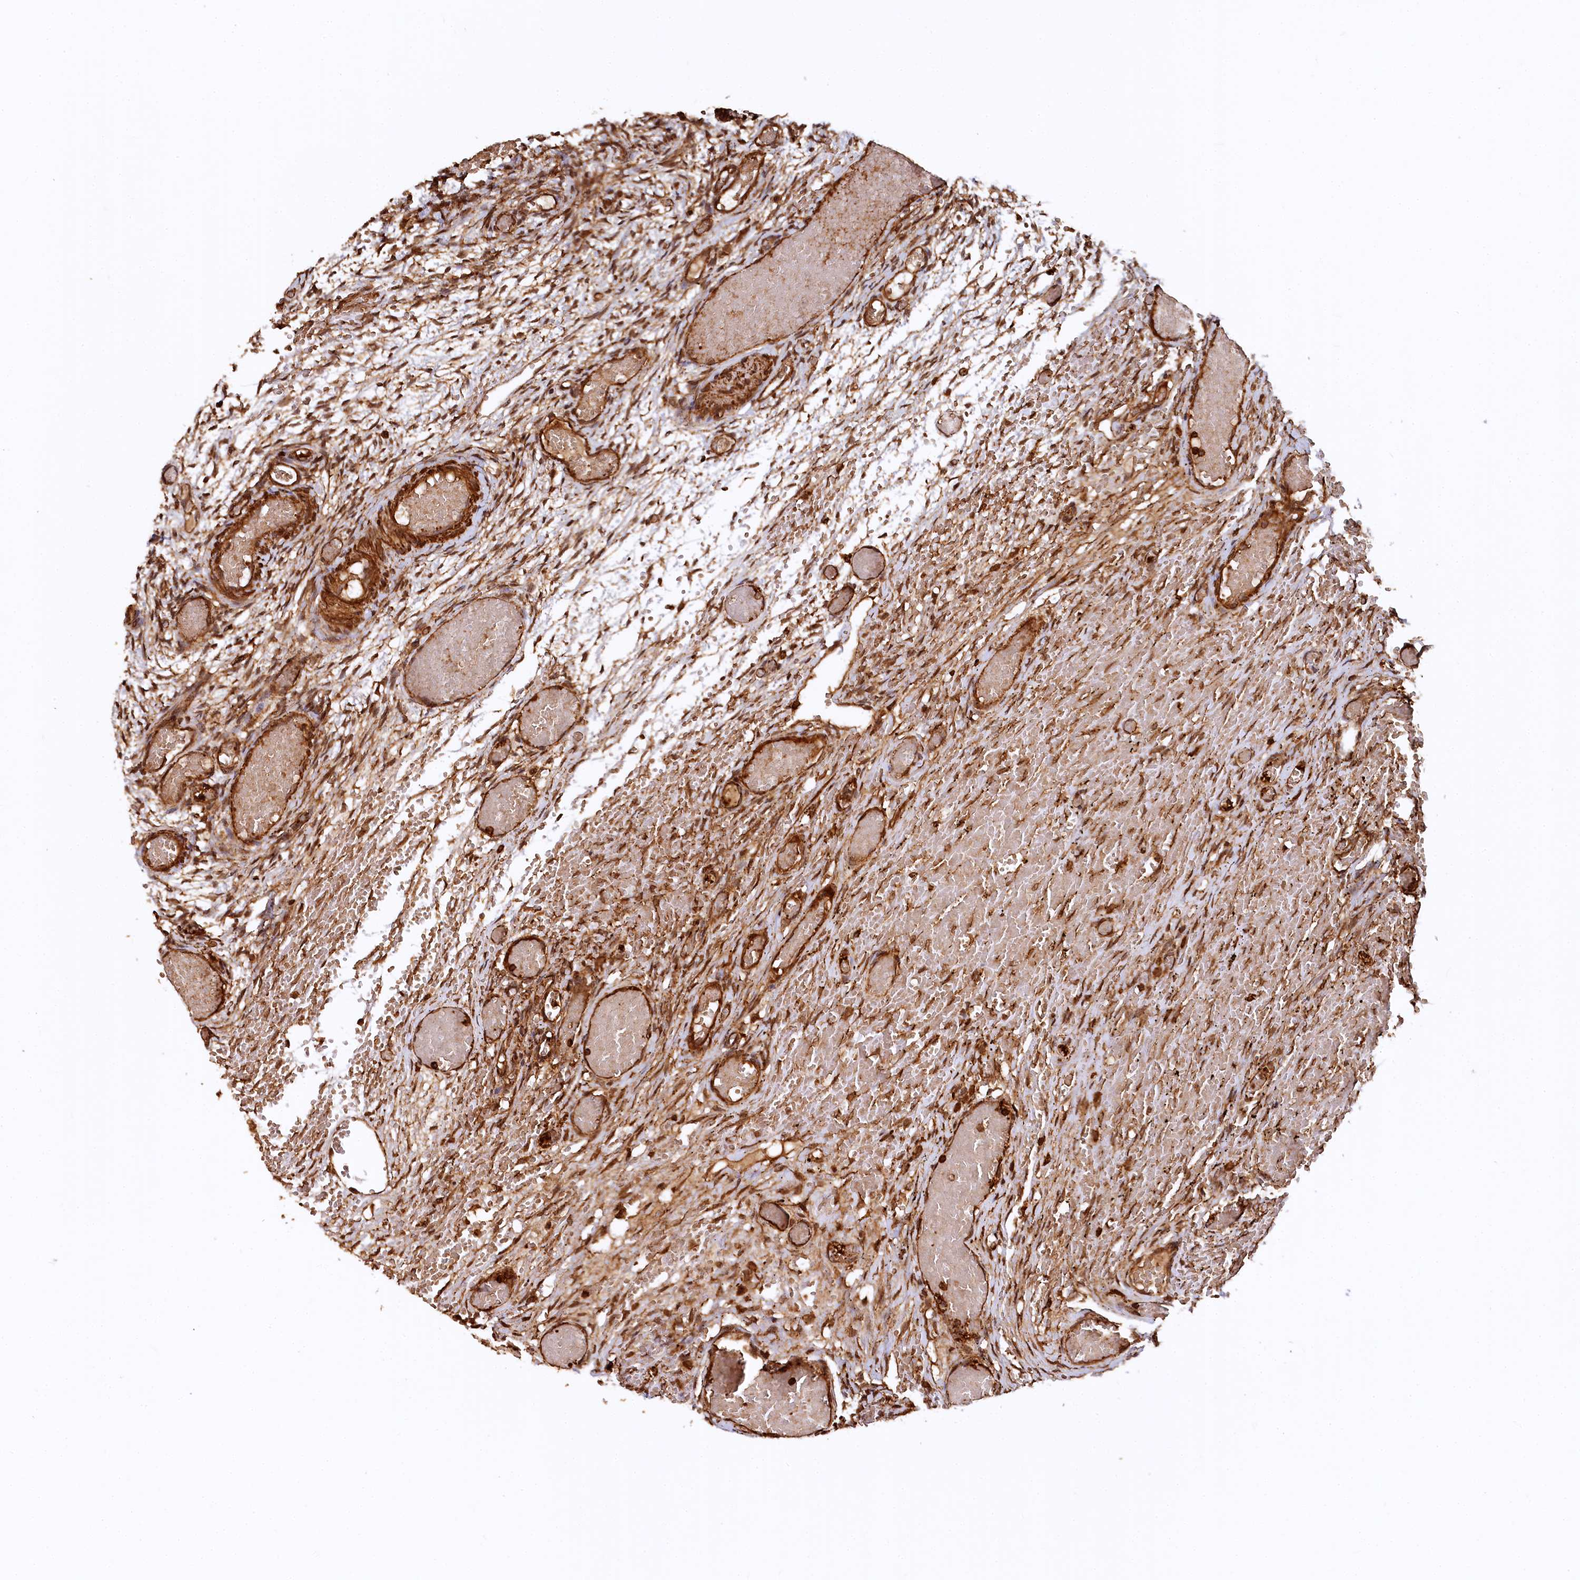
{"staining": {"intensity": "strong", "quantity": ">75%", "location": "cytoplasmic/membranous"}, "tissue": "ovary", "cell_type": "Ovarian stroma cells", "image_type": "normal", "snomed": [{"axis": "morphology", "description": "Adenocarcinoma, NOS"}, {"axis": "topography", "description": "Endometrium"}], "caption": "The histopathology image exhibits a brown stain indicating the presence of a protein in the cytoplasmic/membranous of ovarian stroma cells in ovary. The staining was performed using DAB (3,3'-diaminobenzidine), with brown indicating positive protein expression. Nuclei are stained blue with hematoxylin.", "gene": "STUB1", "patient": {"sex": "female", "age": 32}}